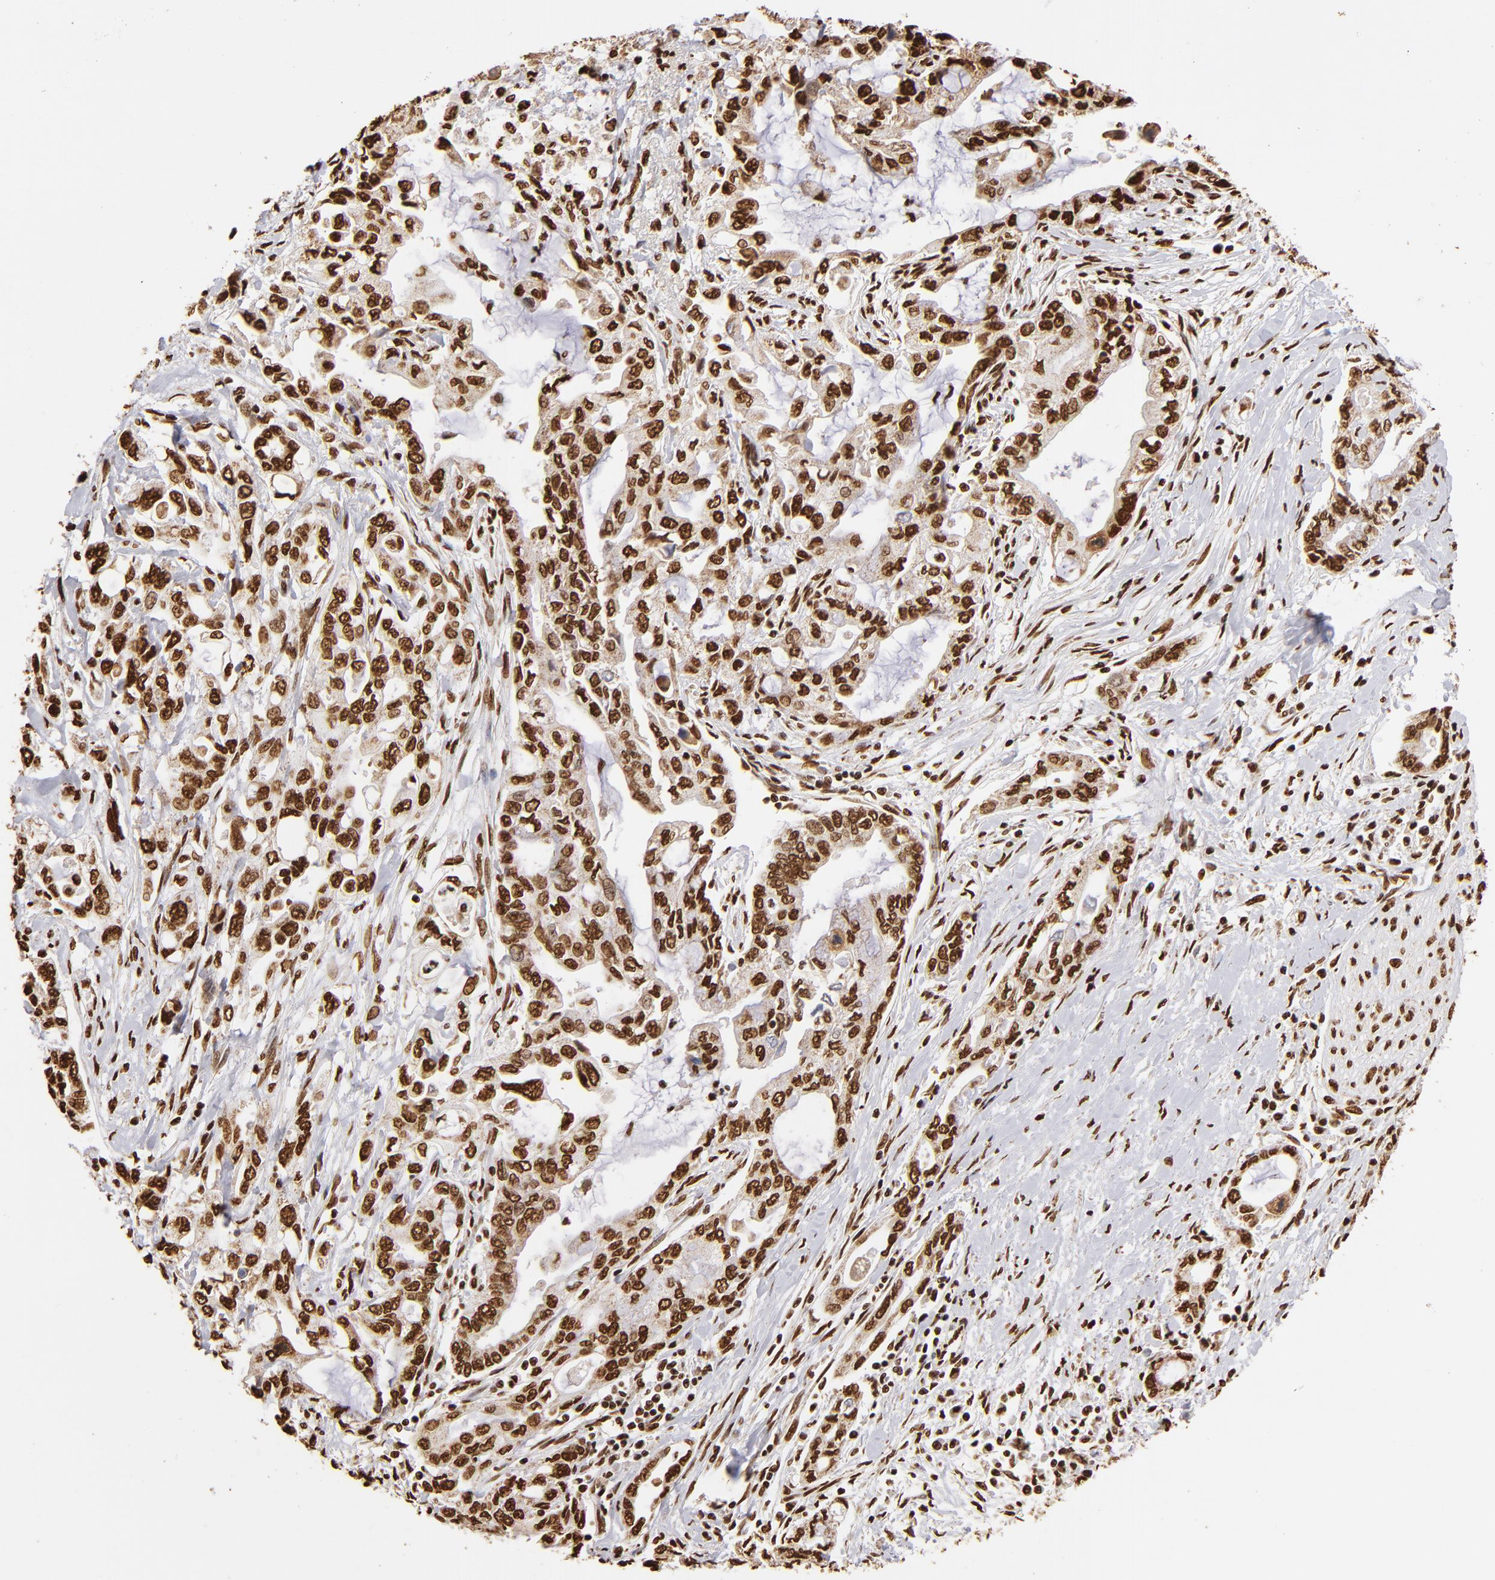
{"staining": {"intensity": "strong", "quantity": ">75%", "location": "nuclear"}, "tissue": "pancreatic cancer", "cell_type": "Tumor cells", "image_type": "cancer", "snomed": [{"axis": "morphology", "description": "Adenocarcinoma, NOS"}, {"axis": "topography", "description": "Pancreas"}], "caption": "About >75% of tumor cells in human pancreatic cancer (adenocarcinoma) display strong nuclear protein expression as visualized by brown immunohistochemical staining.", "gene": "ILF3", "patient": {"sex": "female", "age": 57}}